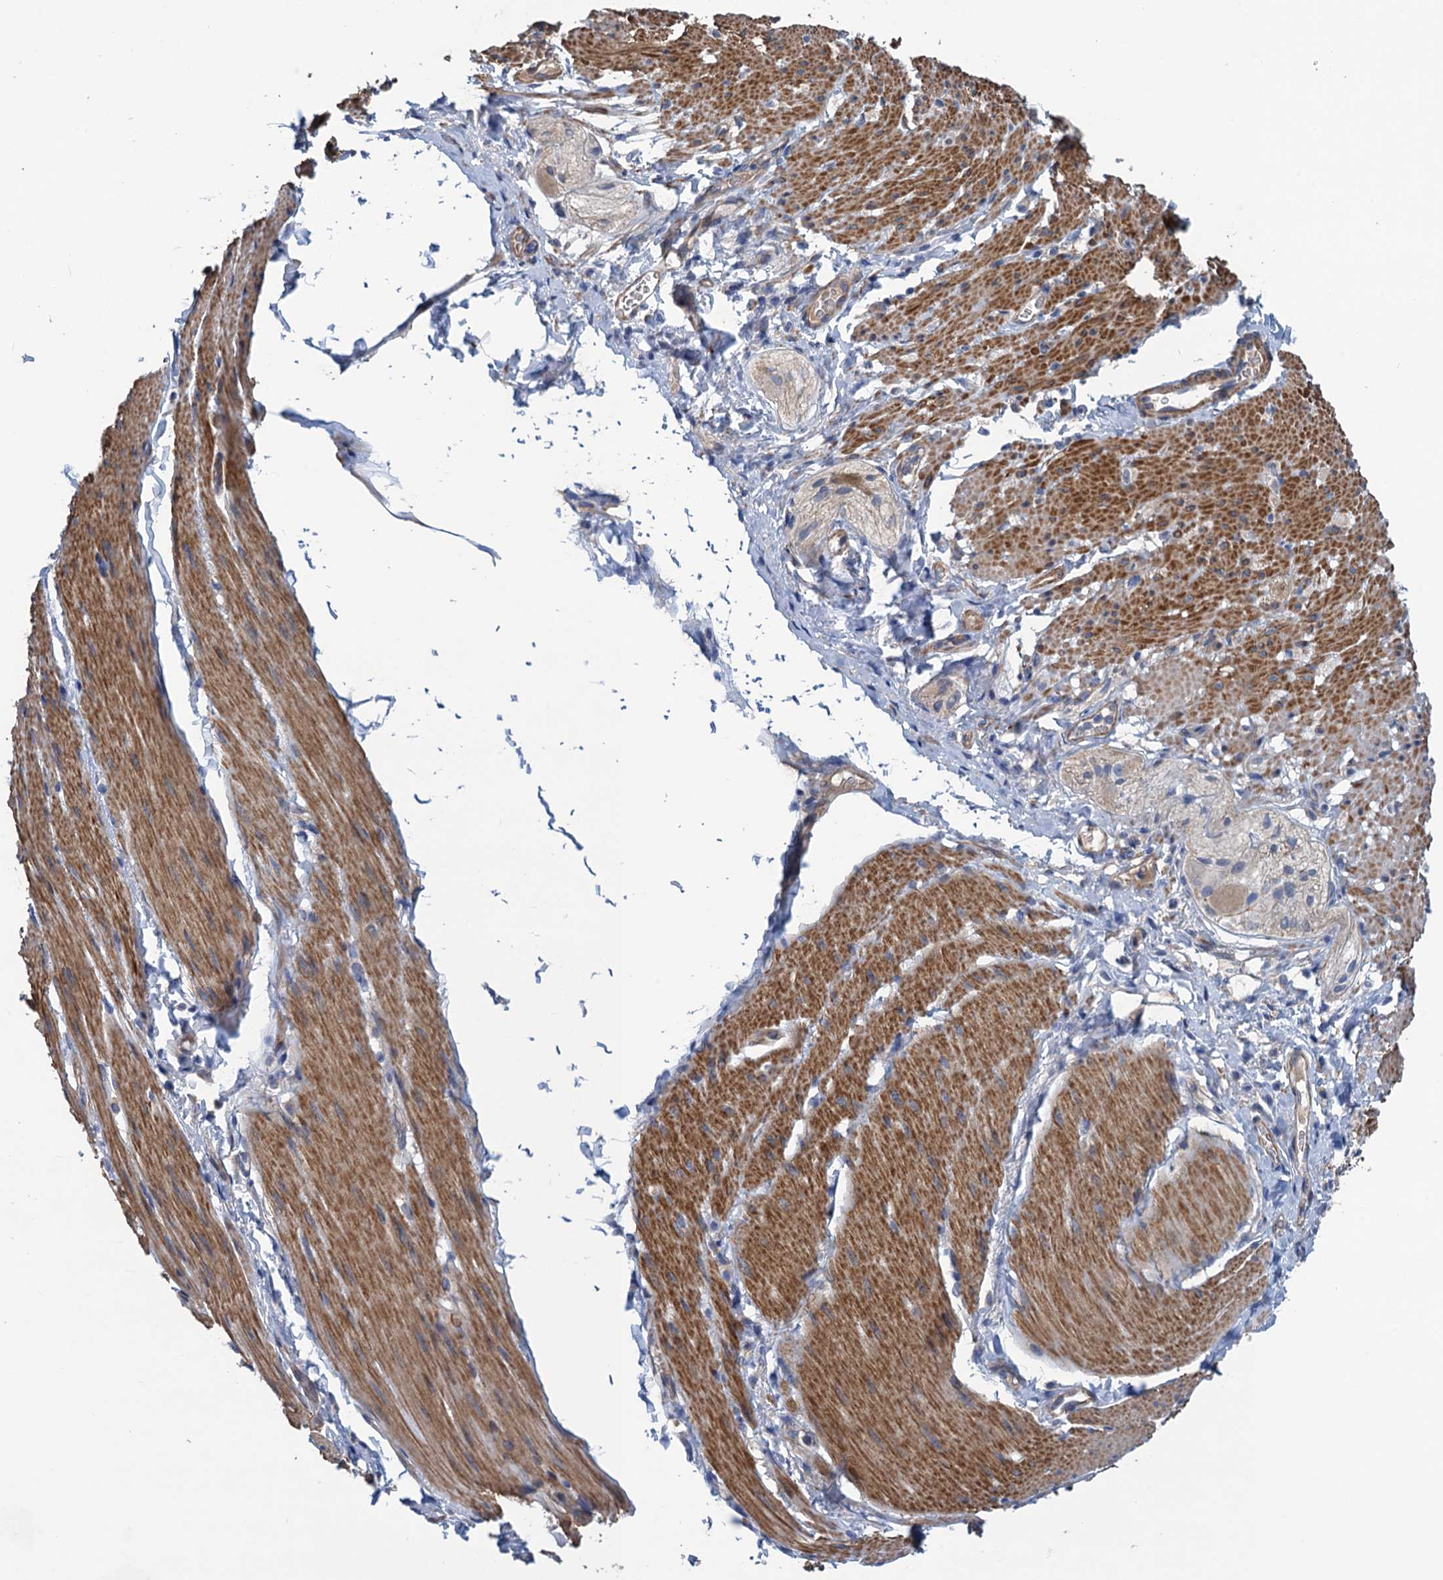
{"staining": {"intensity": "moderate", "quantity": ">75%", "location": "cytoplasmic/membranous"}, "tissue": "smooth muscle", "cell_type": "Smooth muscle cells", "image_type": "normal", "snomed": [{"axis": "morphology", "description": "Normal tissue, NOS"}, {"axis": "topography", "description": "Smooth muscle"}, {"axis": "topography", "description": "Small intestine"}], "caption": "Normal smooth muscle displays moderate cytoplasmic/membranous positivity in approximately >75% of smooth muscle cells.", "gene": "SMCO3", "patient": {"sex": "female", "age": 84}}